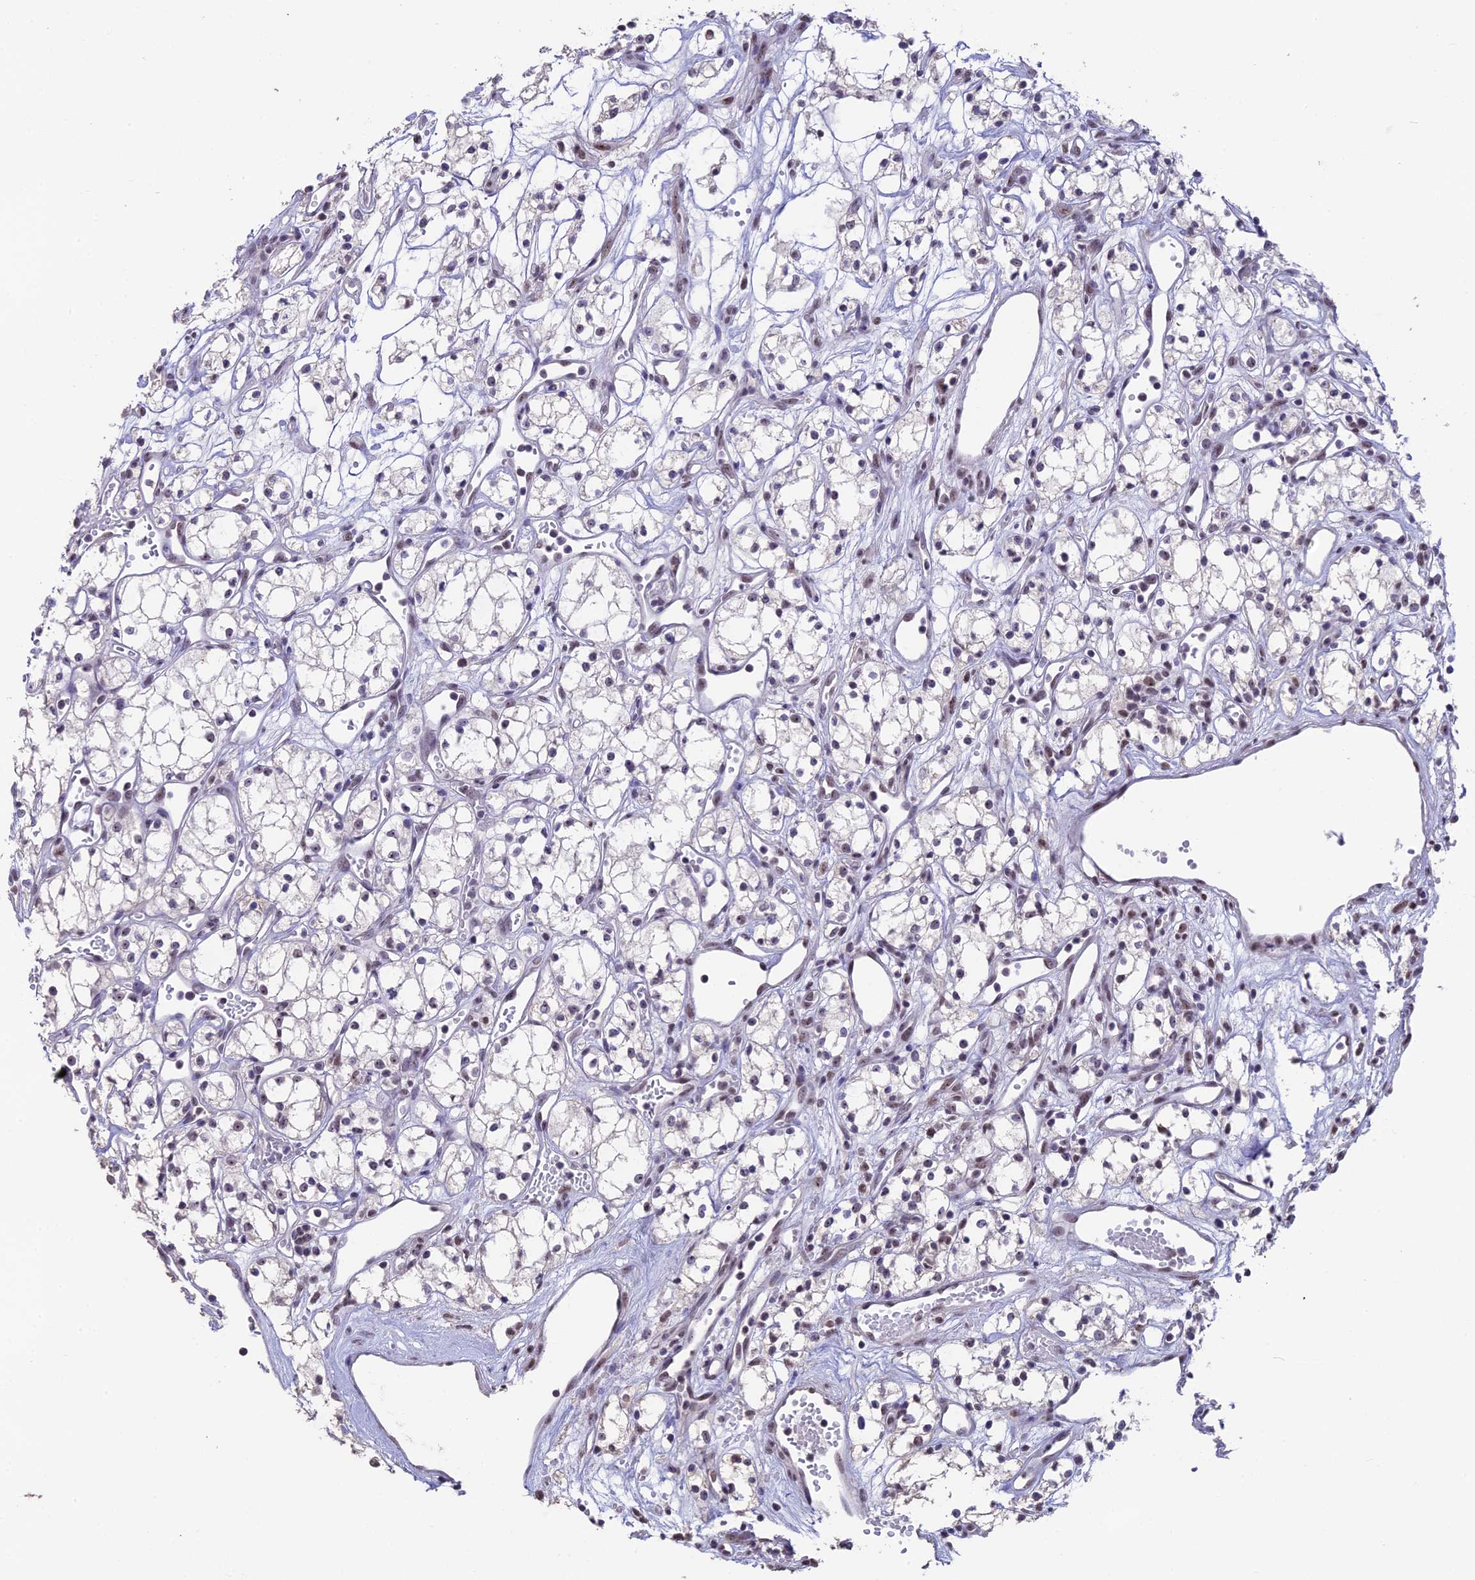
{"staining": {"intensity": "weak", "quantity": "<25%", "location": "nuclear"}, "tissue": "renal cancer", "cell_type": "Tumor cells", "image_type": "cancer", "snomed": [{"axis": "morphology", "description": "Adenocarcinoma, NOS"}, {"axis": "topography", "description": "Kidney"}], "caption": "Tumor cells show no significant protein expression in adenocarcinoma (renal).", "gene": "SETD2", "patient": {"sex": "male", "age": 59}}